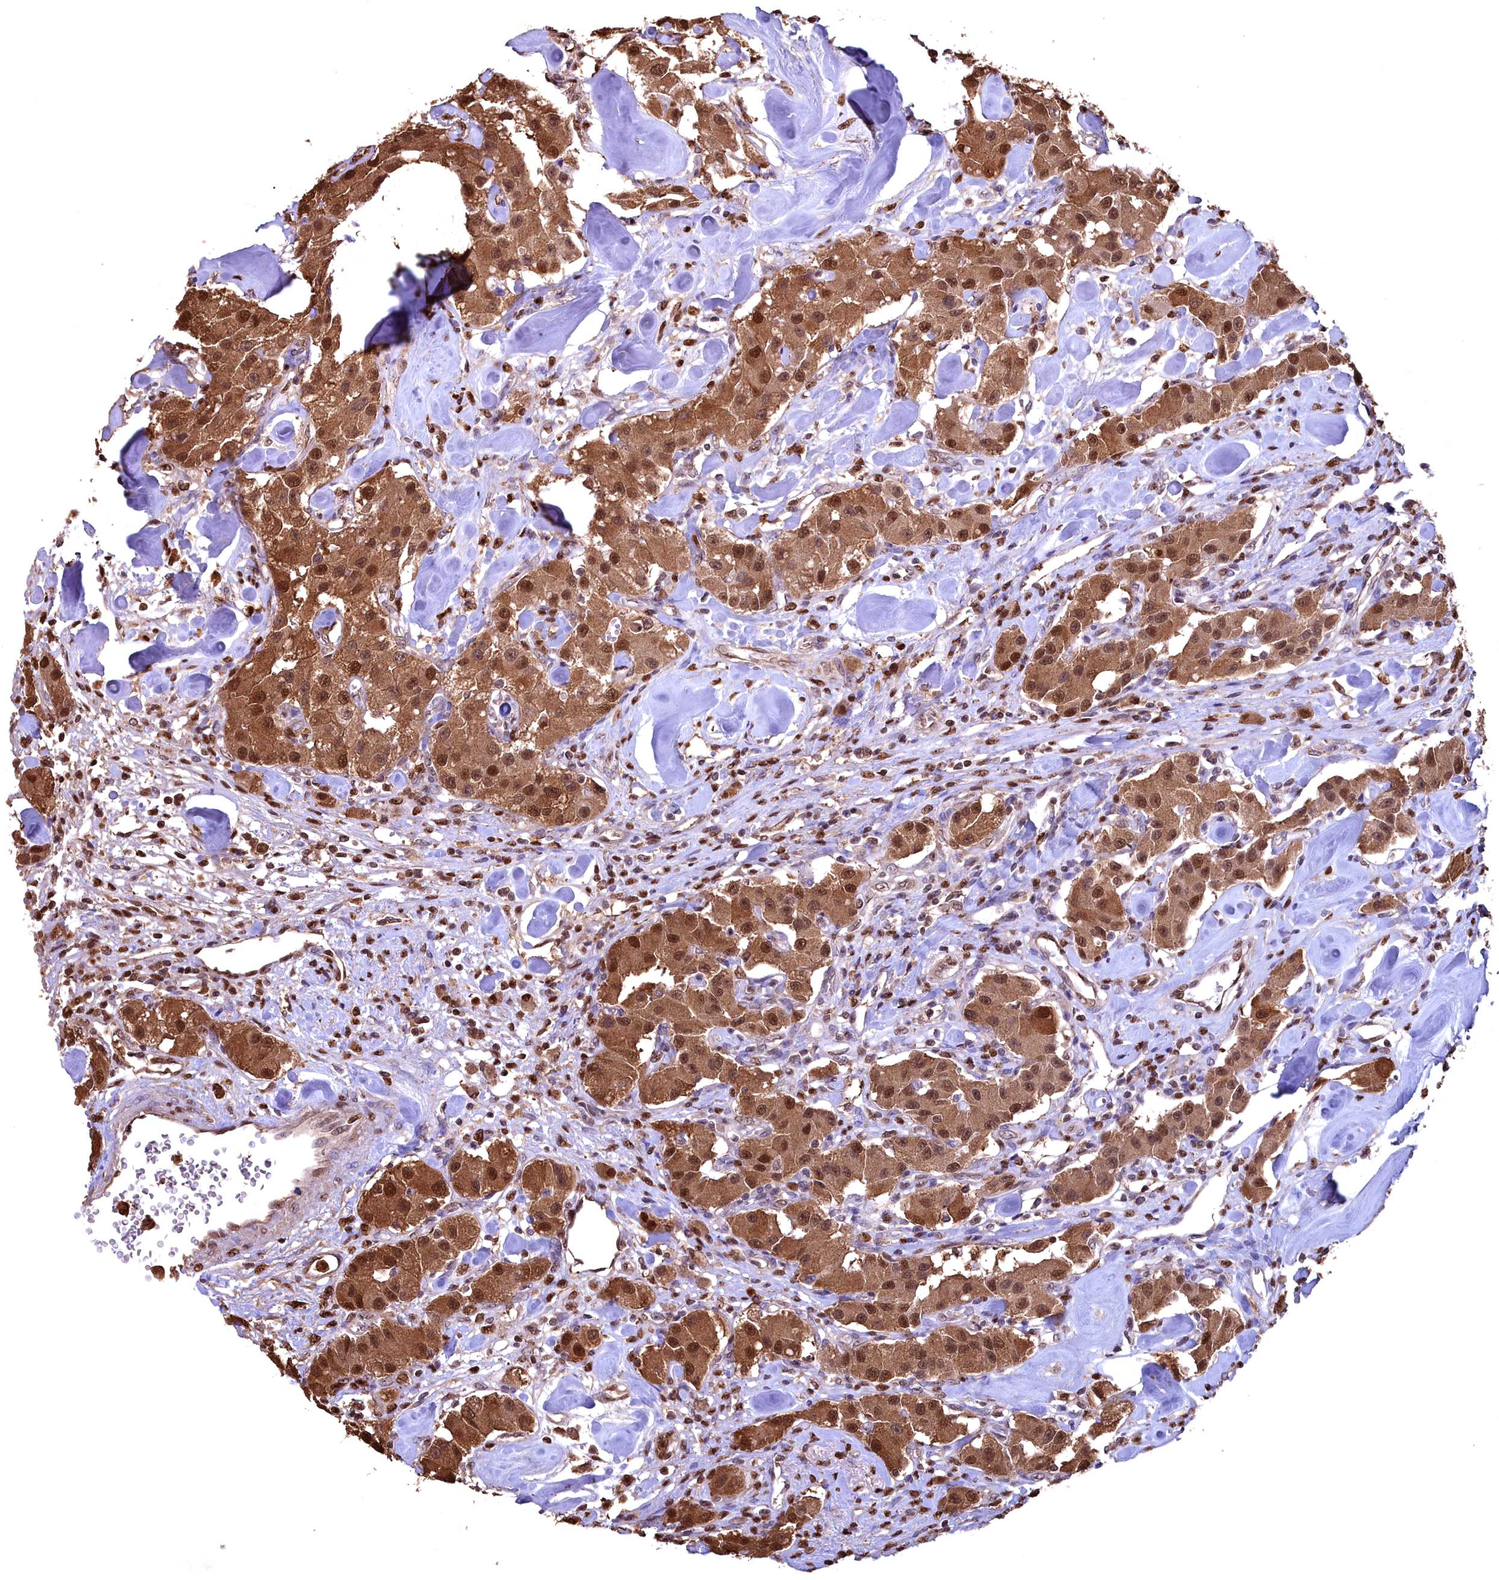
{"staining": {"intensity": "strong", "quantity": ">75%", "location": "cytoplasmic/membranous,nuclear"}, "tissue": "carcinoid", "cell_type": "Tumor cells", "image_type": "cancer", "snomed": [{"axis": "morphology", "description": "Carcinoid, malignant, NOS"}, {"axis": "topography", "description": "Pancreas"}], "caption": "Human carcinoid (malignant) stained for a protein (brown) demonstrates strong cytoplasmic/membranous and nuclear positive staining in approximately >75% of tumor cells.", "gene": "GAPDH", "patient": {"sex": "male", "age": 41}}